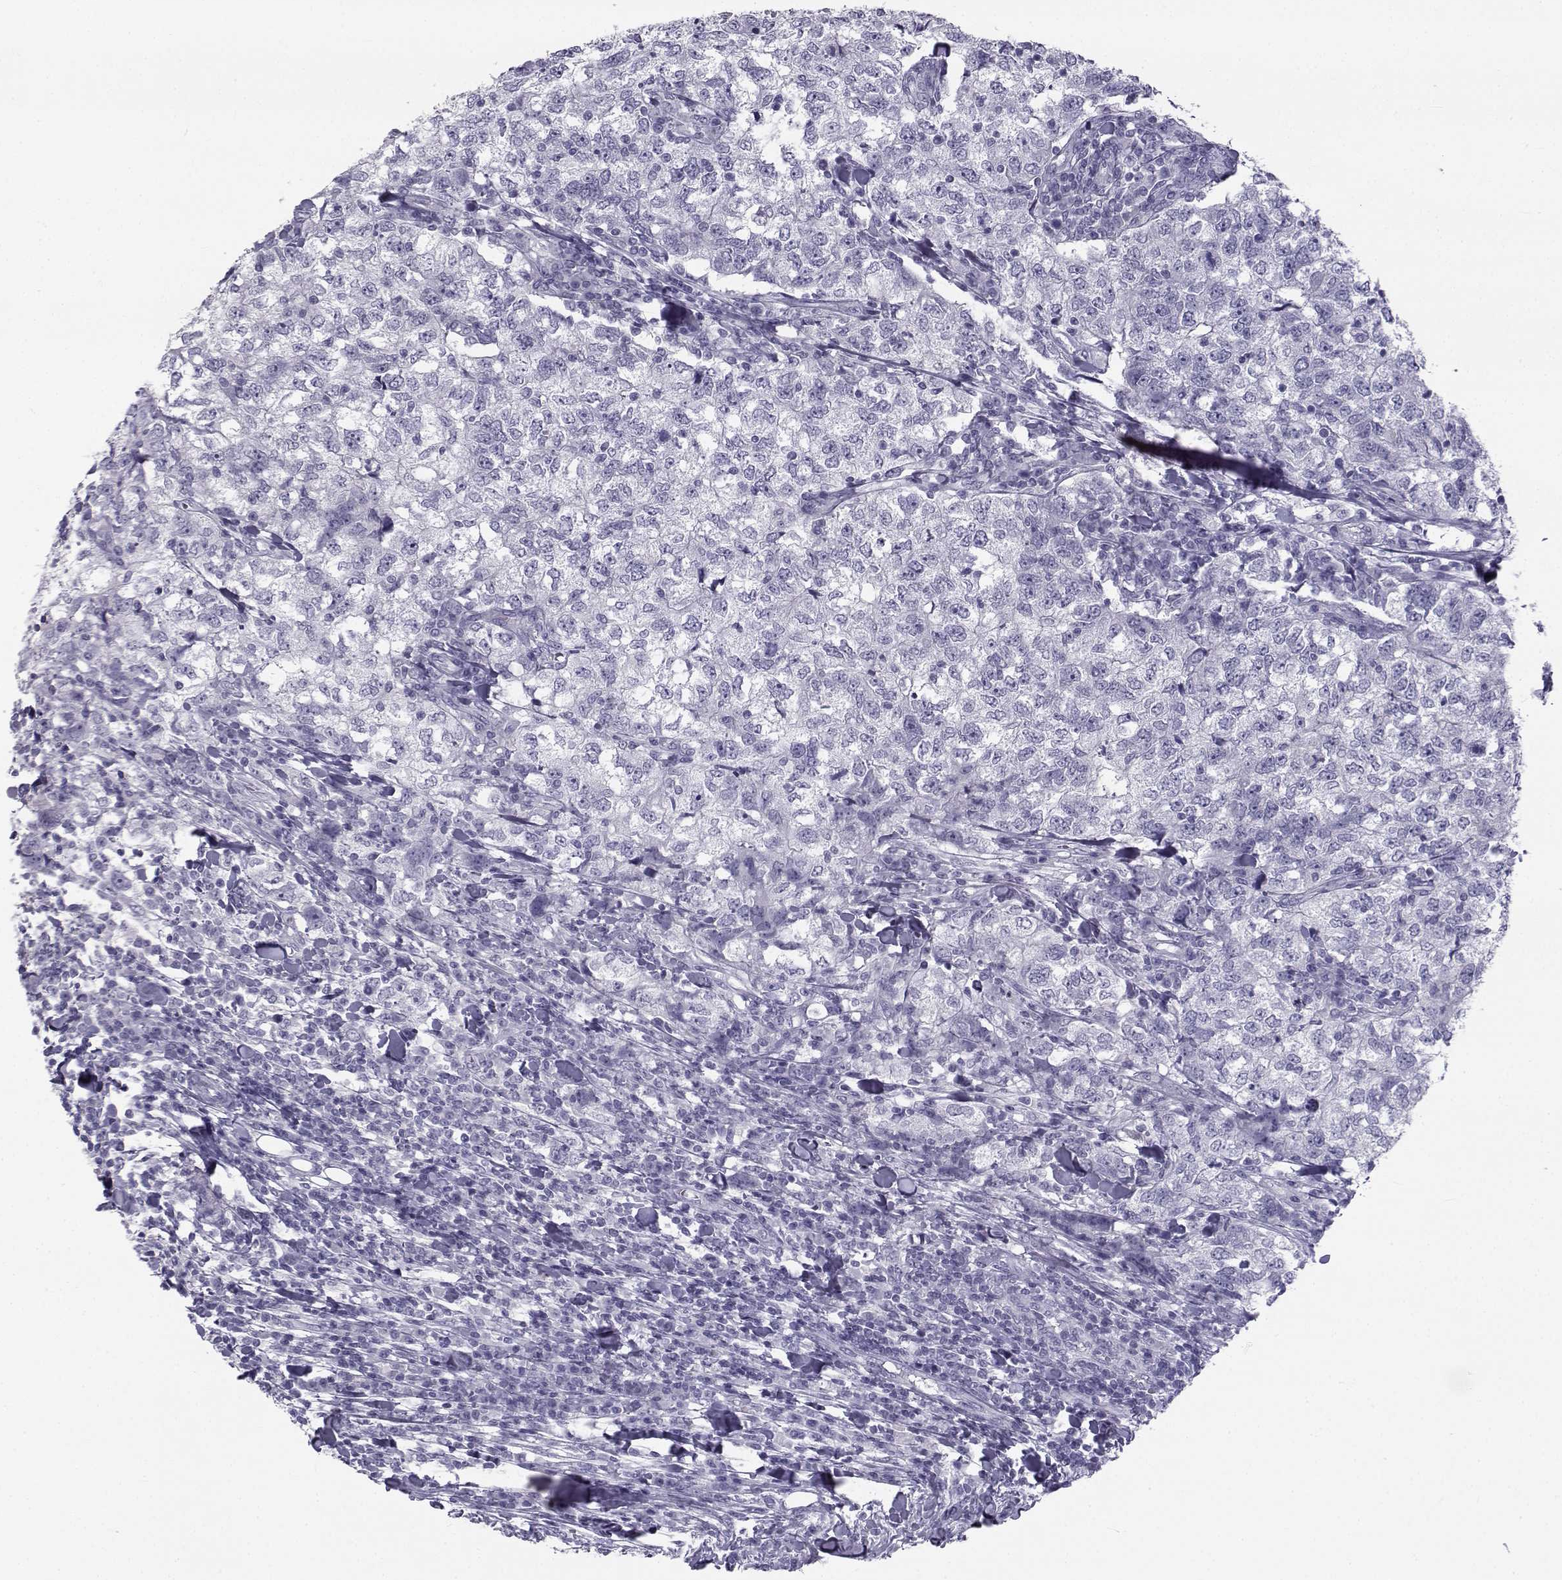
{"staining": {"intensity": "negative", "quantity": "none", "location": "none"}, "tissue": "breast cancer", "cell_type": "Tumor cells", "image_type": "cancer", "snomed": [{"axis": "morphology", "description": "Duct carcinoma"}, {"axis": "topography", "description": "Breast"}], "caption": "The immunohistochemistry (IHC) image has no significant staining in tumor cells of breast invasive ductal carcinoma tissue. (DAB immunohistochemistry visualized using brightfield microscopy, high magnification).", "gene": "PCSK1N", "patient": {"sex": "female", "age": 30}}